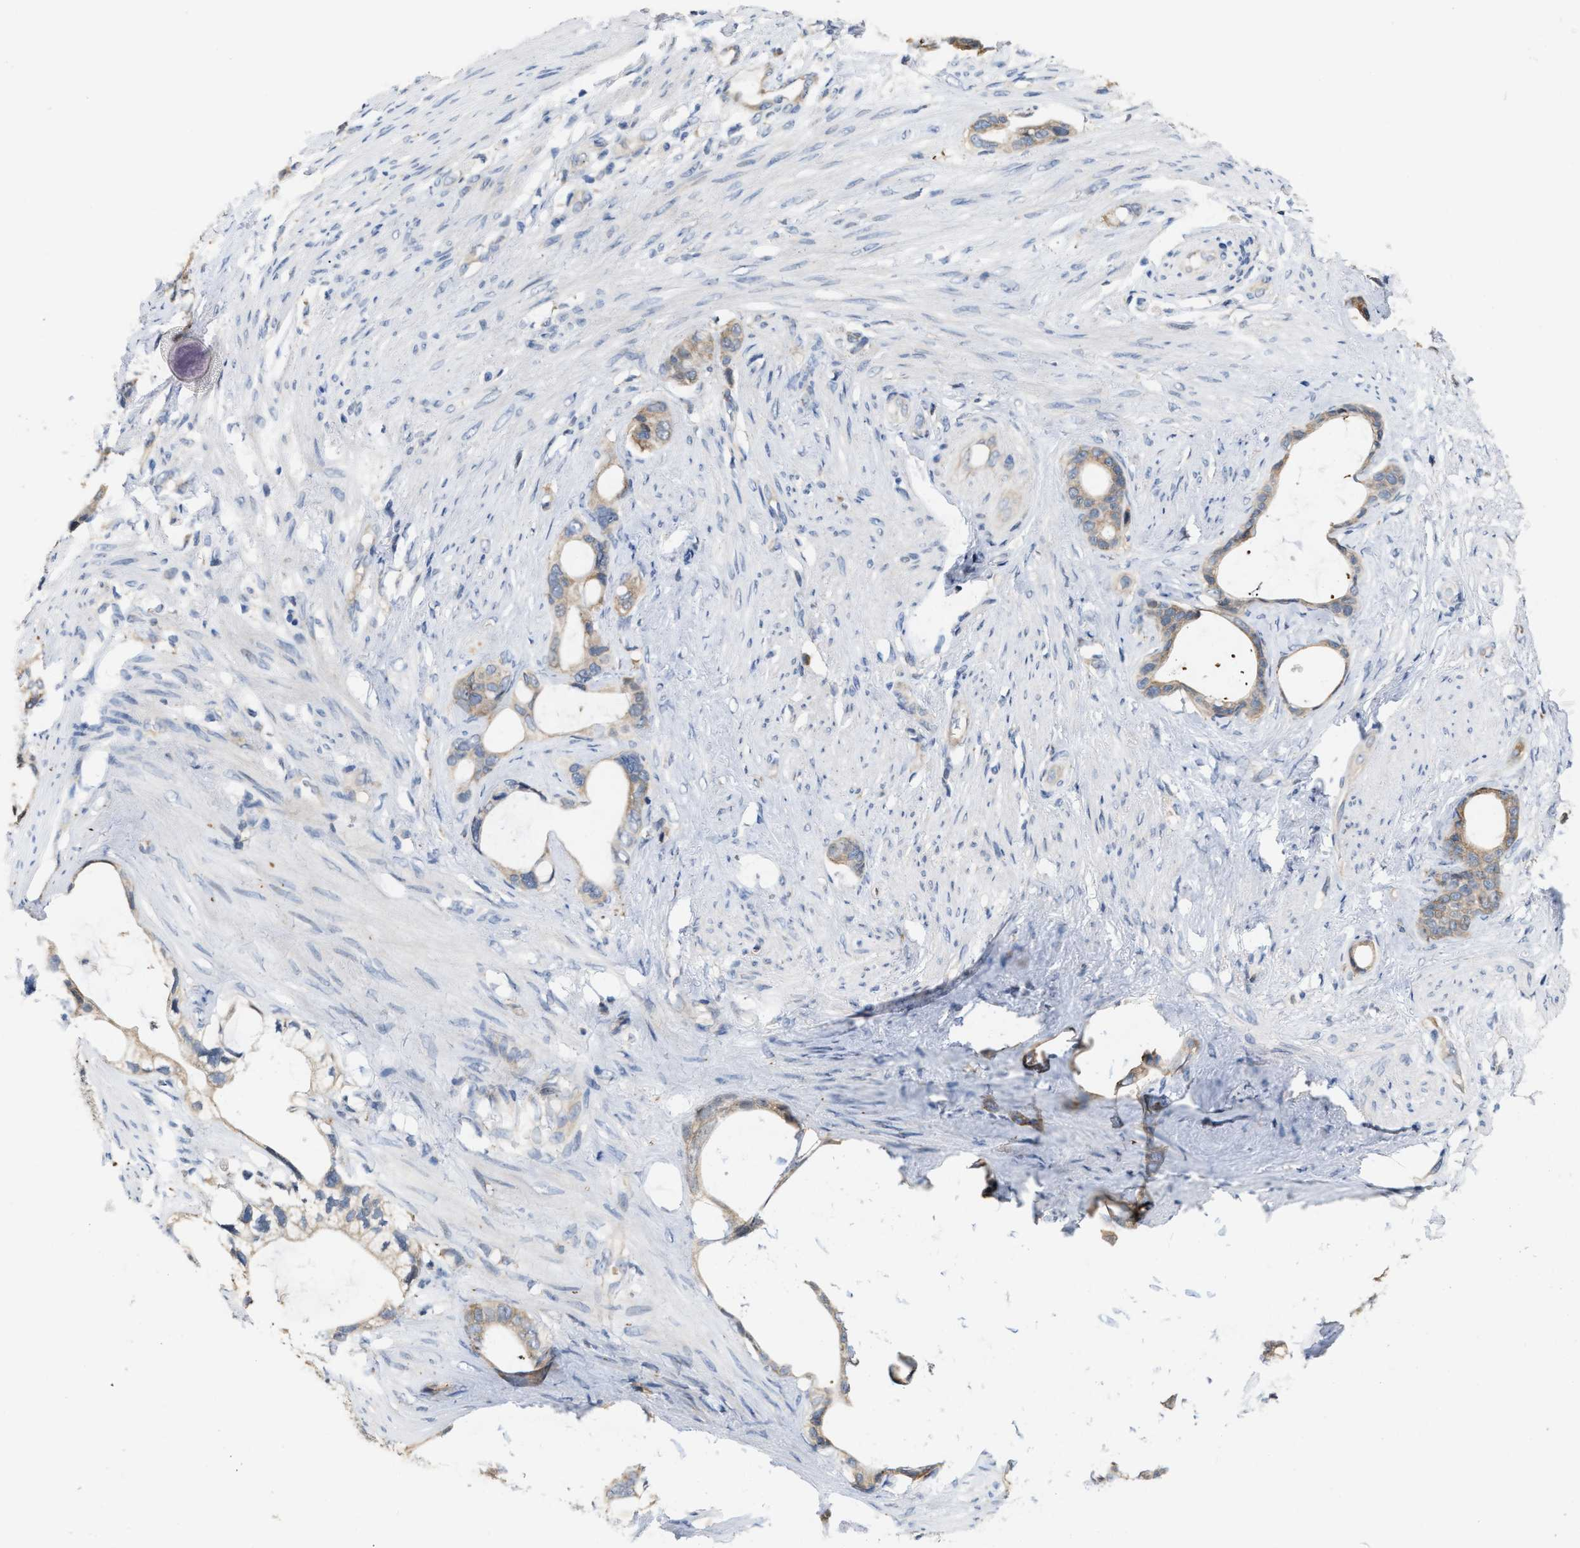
{"staining": {"intensity": "moderate", "quantity": ">75%", "location": "cytoplasmic/membranous"}, "tissue": "stomach cancer", "cell_type": "Tumor cells", "image_type": "cancer", "snomed": [{"axis": "morphology", "description": "Adenocarcinoma, NOS"}, {"axis": "topography", "description": "Stomach"}], "caption": "This photomicrograph displays stomach cancer (adenocarcinoma) stained with immunohistochemistry (IHC) to label a protein in brown. The cytoplasmic/membranous of tumor cells show moderate positivity for the protein. Nuclei are counter-stained blue.", "gene": "CSNK1A1", "patient": {"sex": "female", "age": 75}}